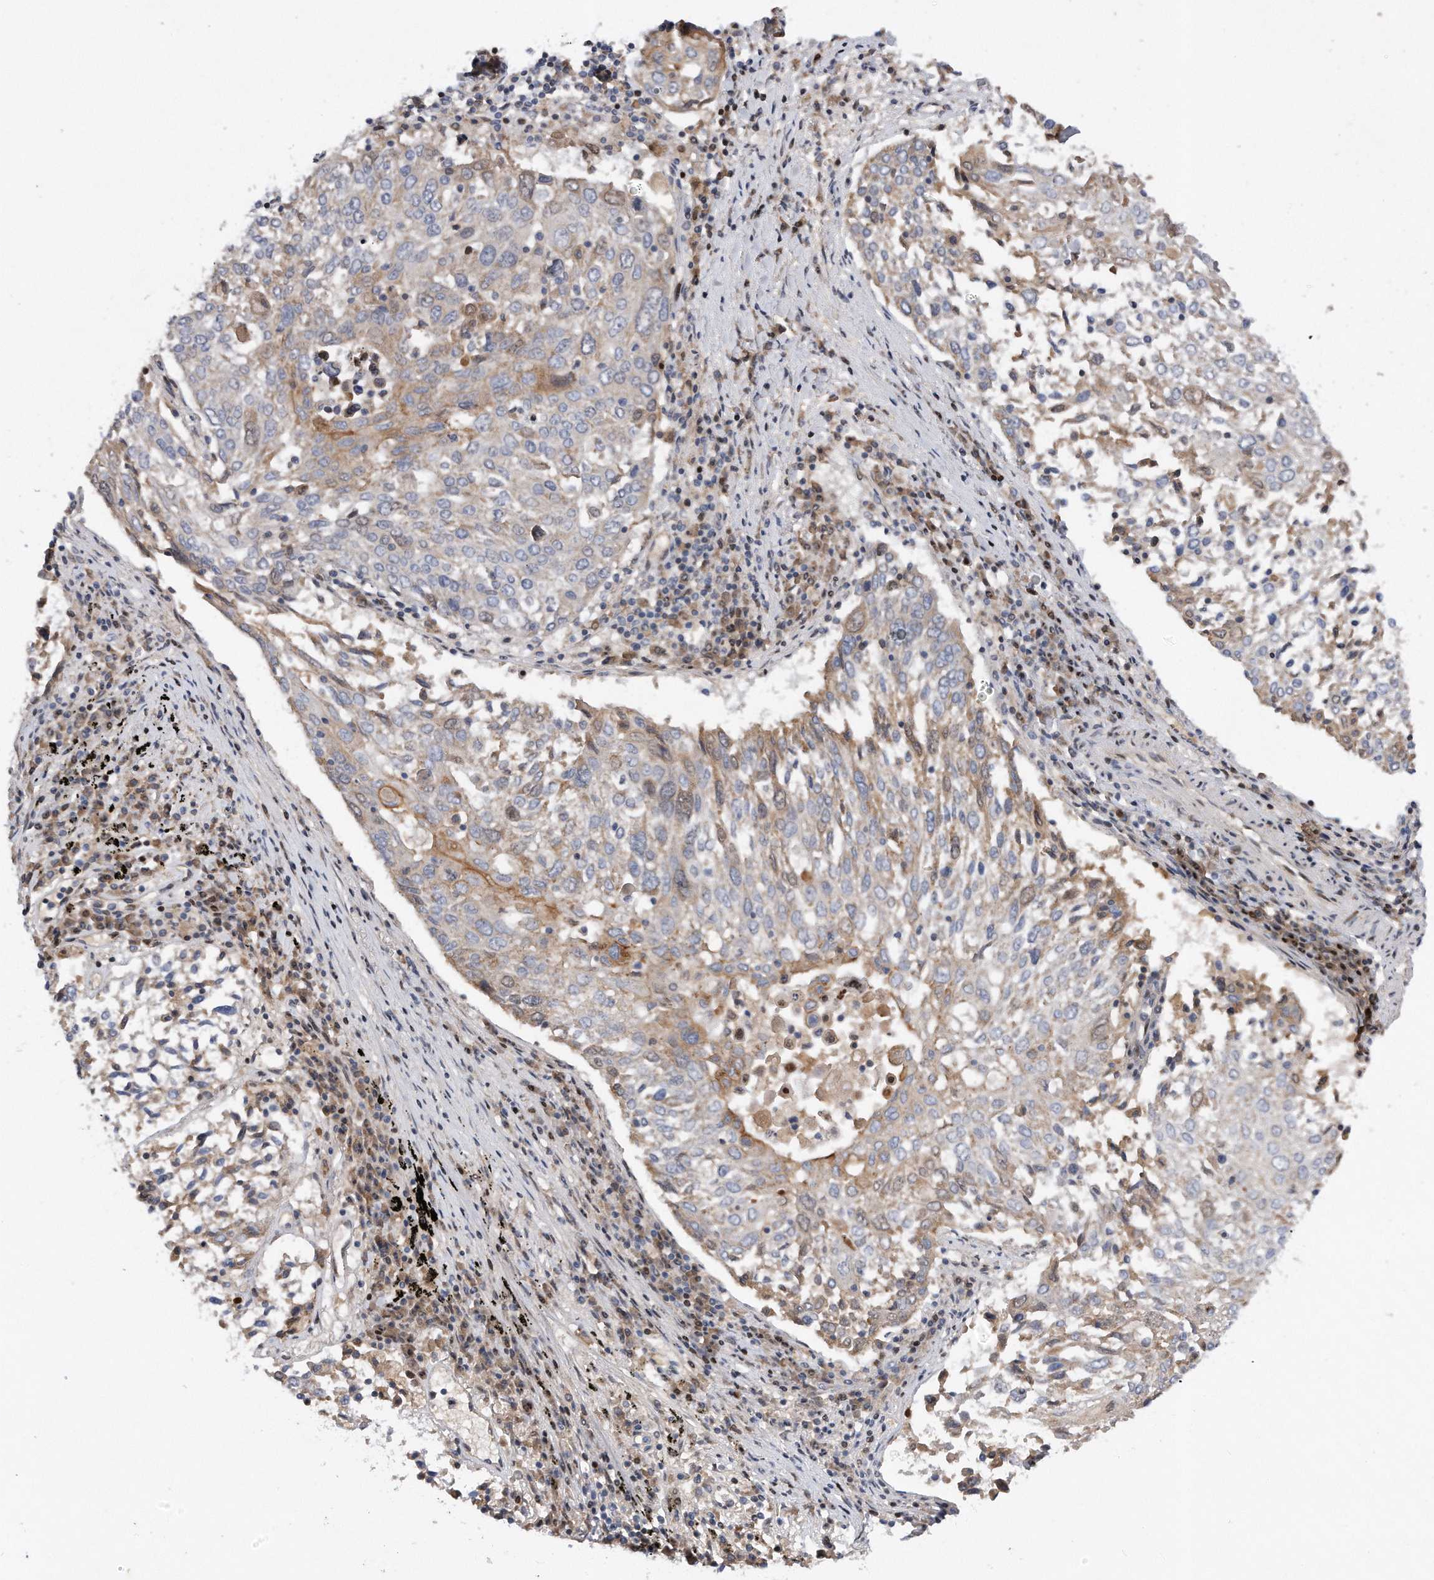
{"staining": {"intensity": "moderate", "quantity": "<25%", "location": "cytoplasmic/membranous"}, "tissue": "lung cancer", "cell_type": "Tumor cells", "image_type": "cancer", "snomed": [{"axis": "morphology", "description": "Squamous cell carcinoma, NOS"}, {"axis": "topography", "description": "Lung"}], "caption": "Tumor cells show low levels of moderate cytoplasmic/membranous expression in approximately <25% of cells in lung cancer.", "gene": "CDH12", "patient": {"sex": "male", "age": 65}}